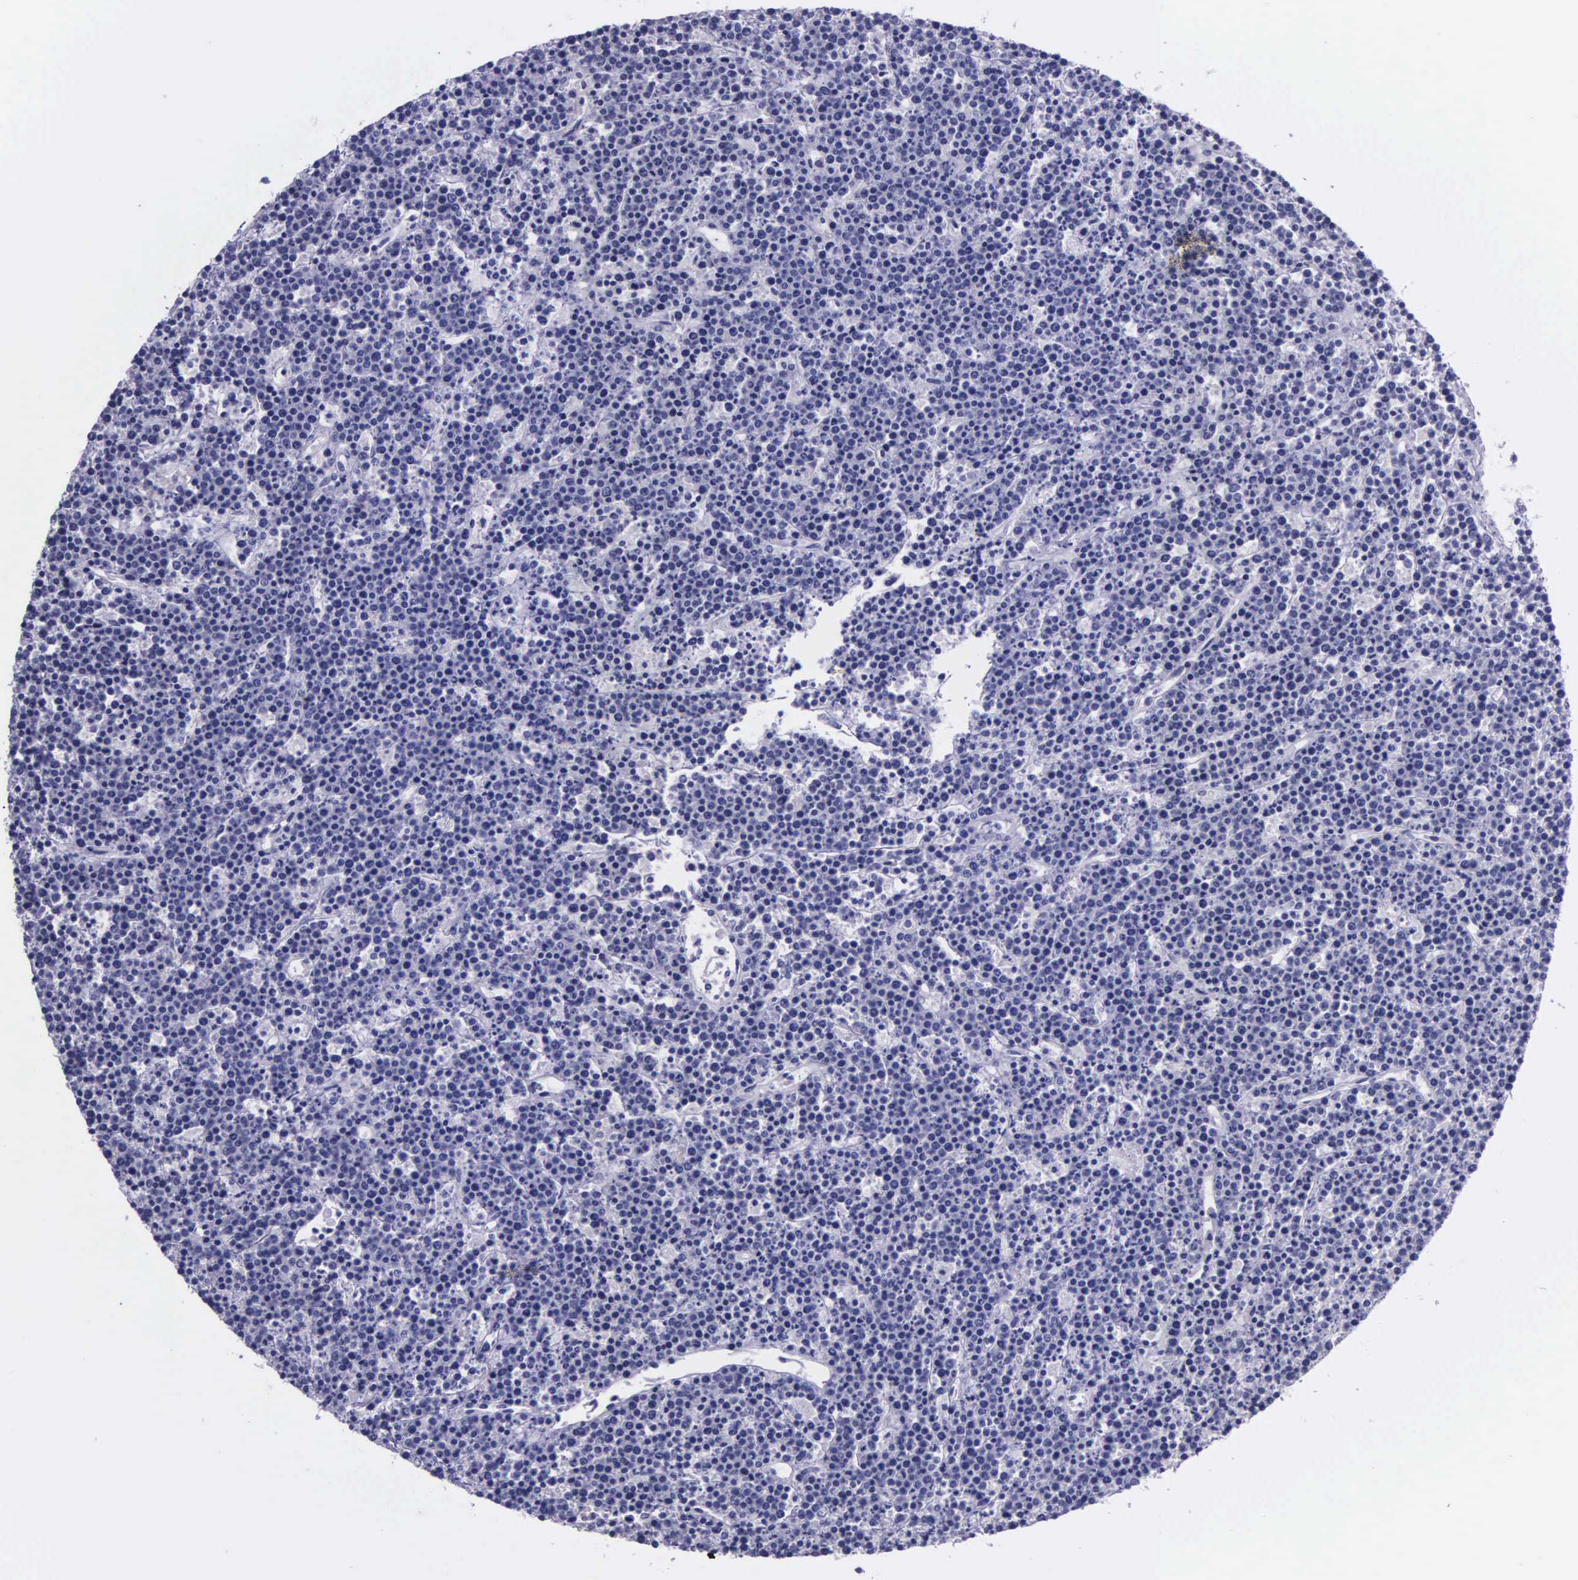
{"staining": {"intensity": "negative", "quantity": "none", "location": "none"}, "tissue": "lymphoma", "cell_type": "Tumor cells", "image_type": "cancer", "snomed": [{"axis": "morphology", "description": "Malignant lymphoma, non-Hodgkin's type, High grade"}, {"axis": "topography", "description": "Ovary"}], "caption": "There is no significant positivity in tumor cells of lymphoma.", "gene": "AHNAK2", "patient": {"sex": "female", "age": 56}}